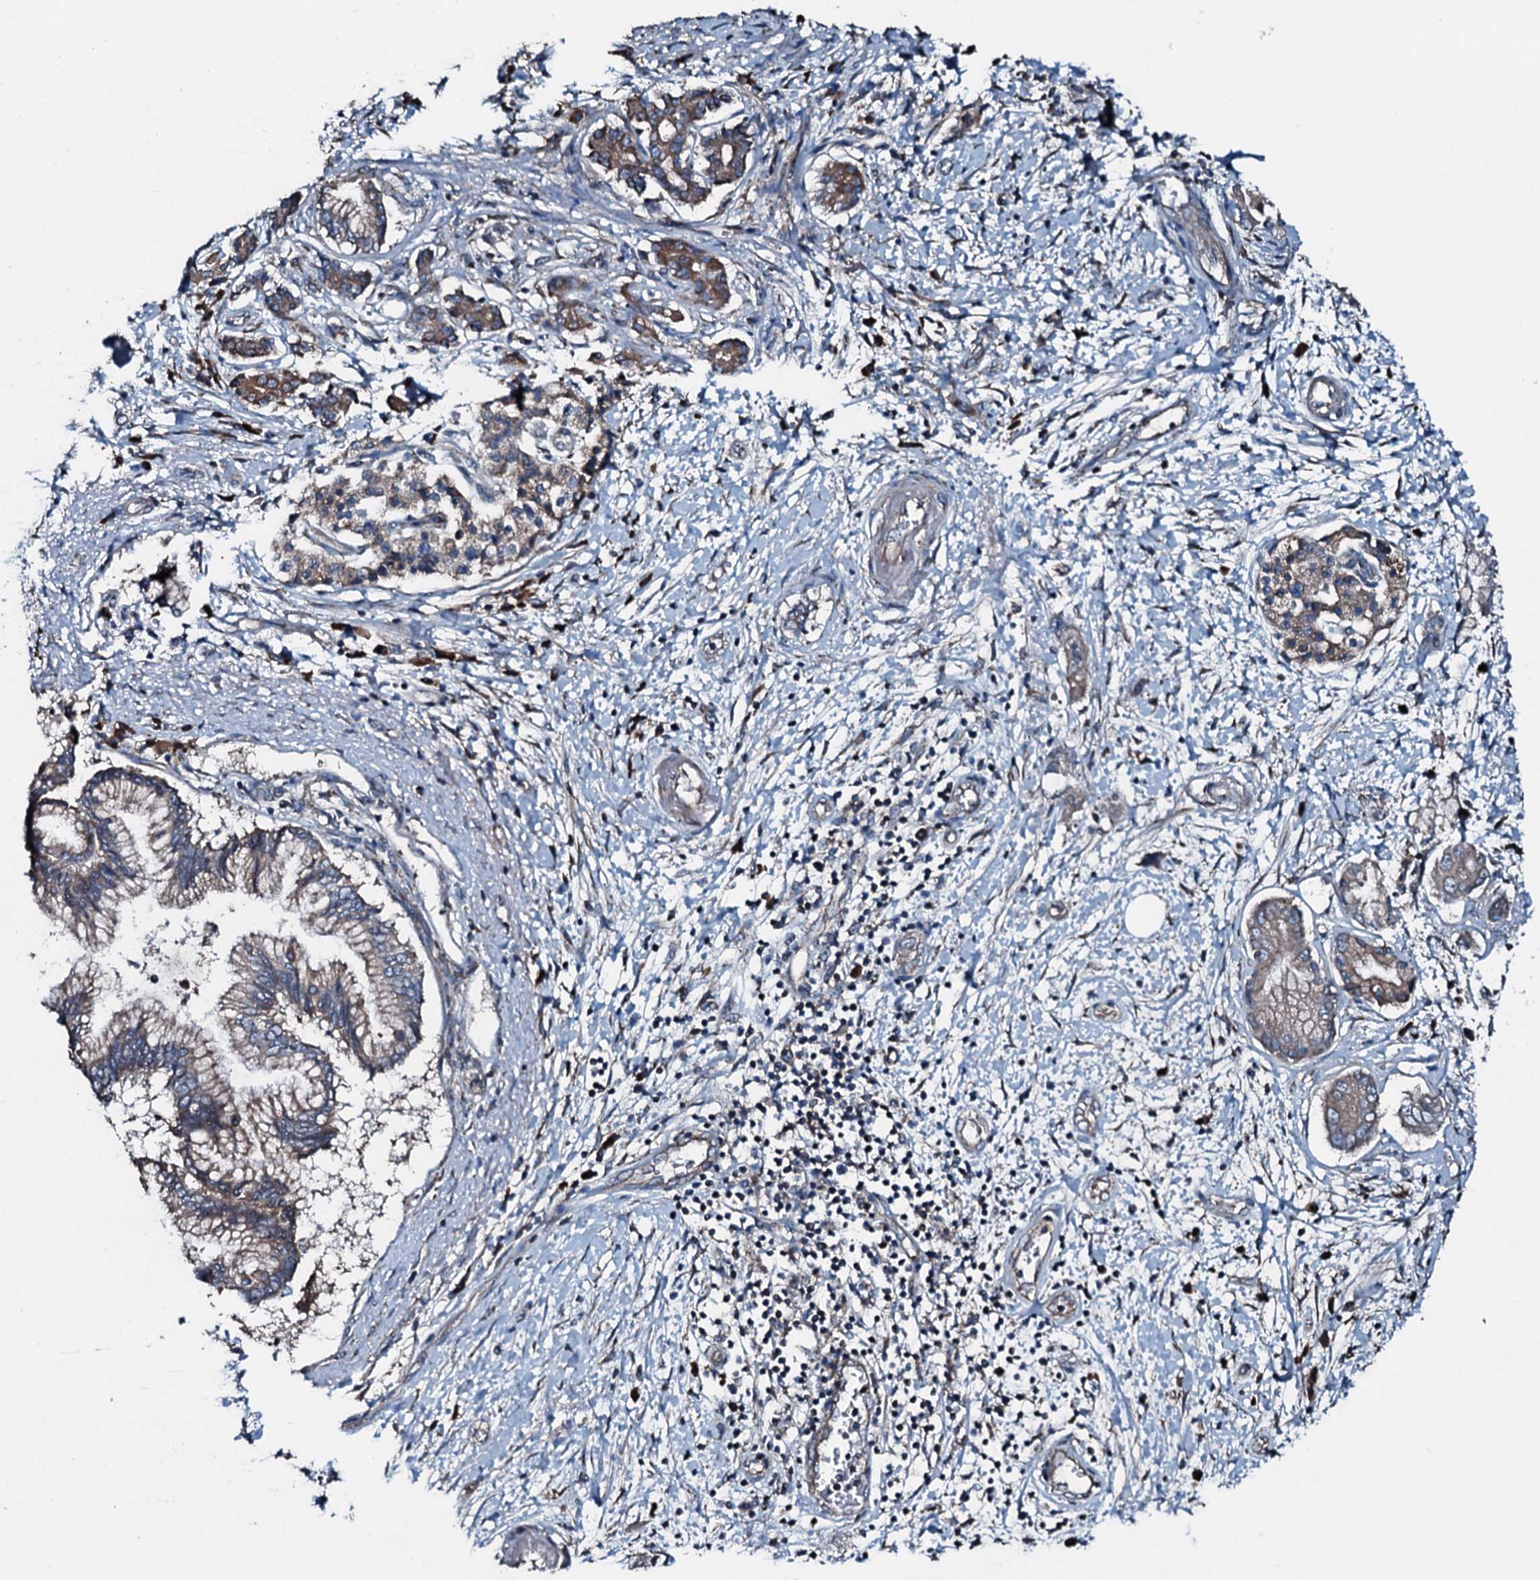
{"staining": {"intensity": "moderate", "quantity": "<25%", "location": "cytoplasmic/membranous"}, "tissue": "pancreatic cancer", "cell_type": "Tumor cells", "image_type": "cancer", "snomed": [{"axis": "morphology", "description": "Adenocarcinoma, NOS"}, {"axis": "topography", "description": "Pancreas"}], "caption": "Immunohistochemical staining of pancreatic adenocarcinoma shows low levels of moderate cytoplasmic/membranous expression in approximately <25% of tumor cells.", "gene": "ACSS3", "patient": {"sex": "female", "age": 73}}